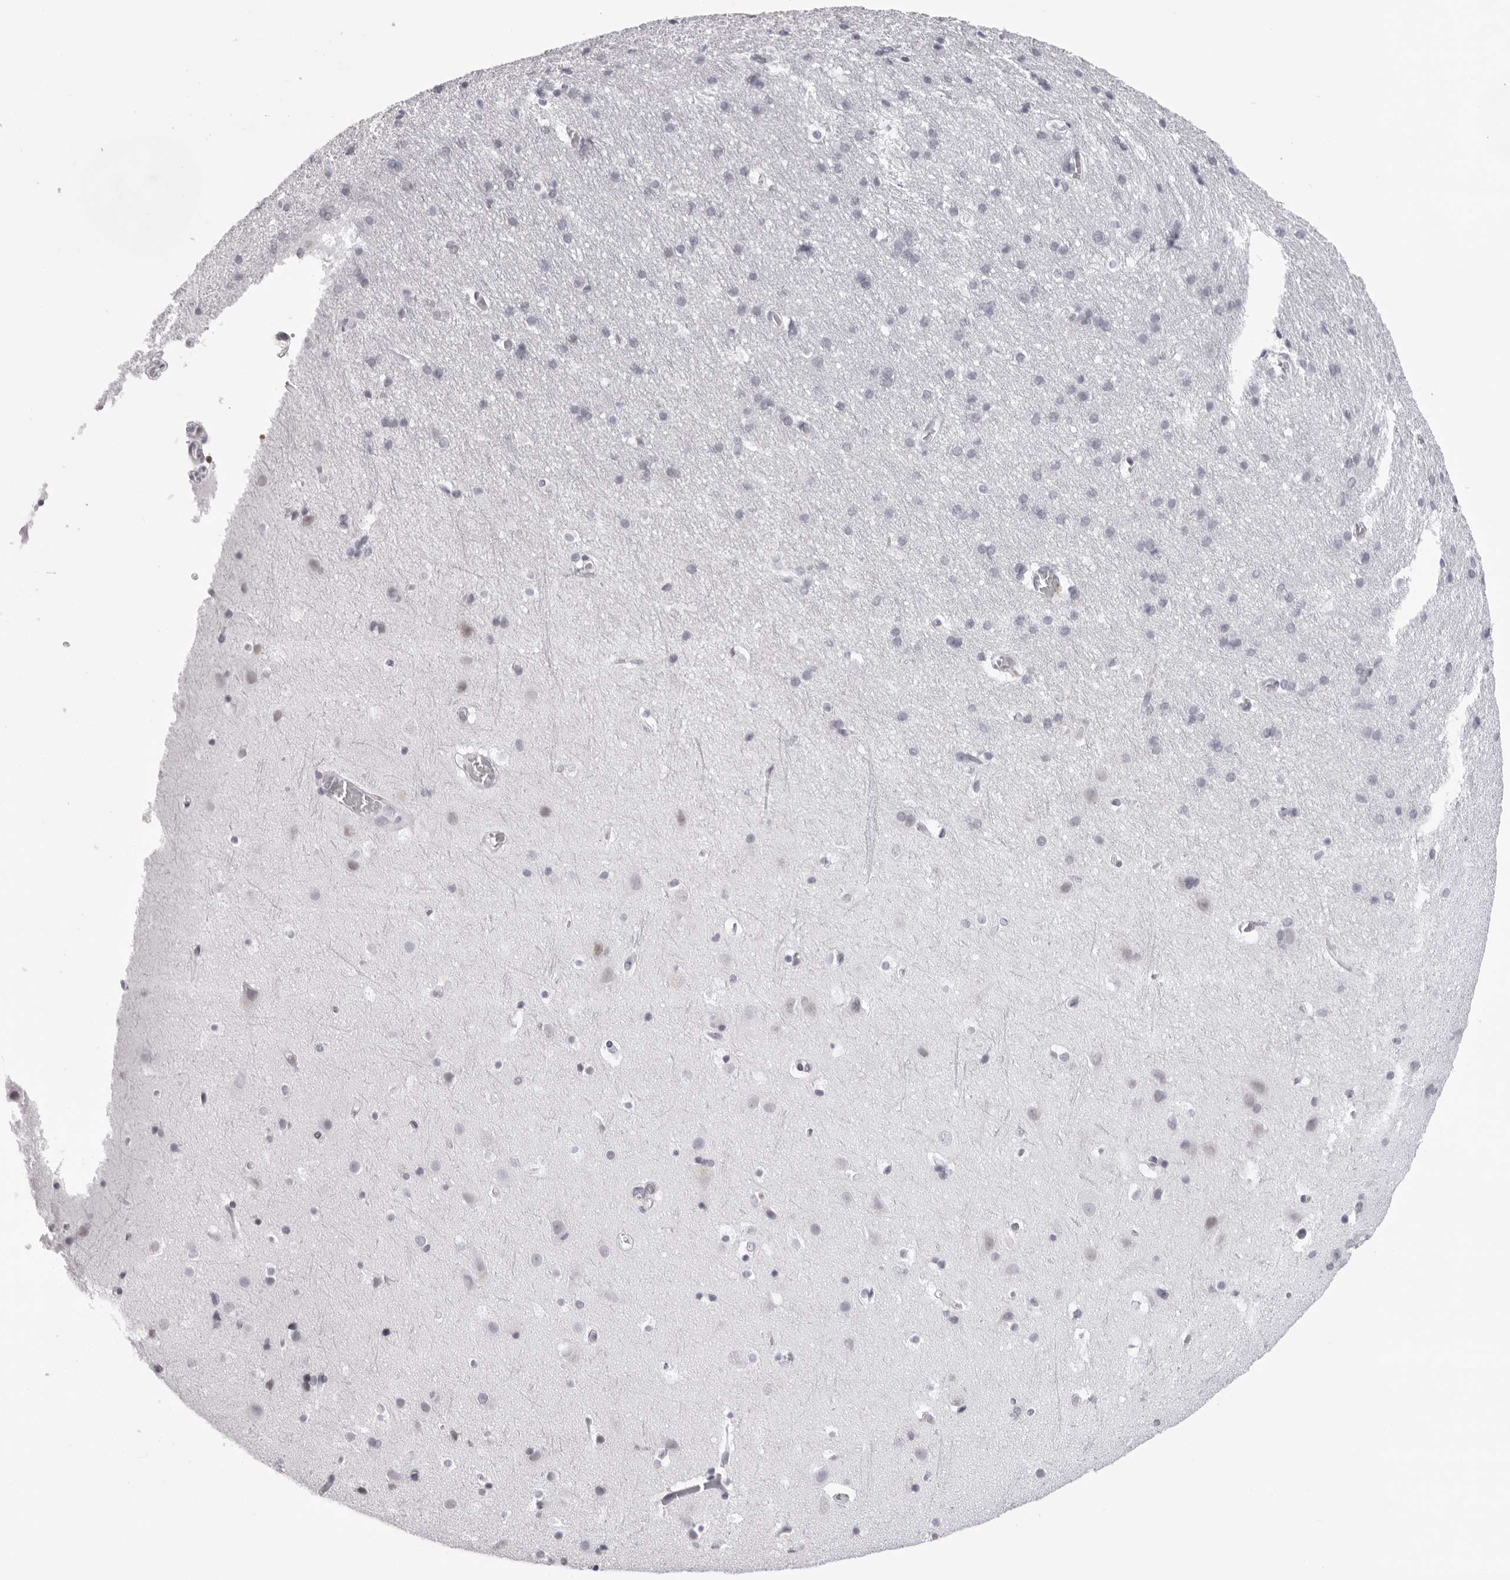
{"staining": {"intensity": "negative", "quantity": "none", "location": "none"}, "tissue": "cerebral cortex", "cell_type": "Endothelial cells", "image_type": "normal", "snomed": [{"axis": "morphology", "description": "Normal tissue, NOS"}, {"axis": "topography", "description": "Cerebral cortex"}], "caption": "Endothelial cells are negative for protein expression in unremarkable human cerebral cortex. Nuclei are stained in blue.", "gene": "MAFK", "patient": {"sex": "male", "age": 54}}